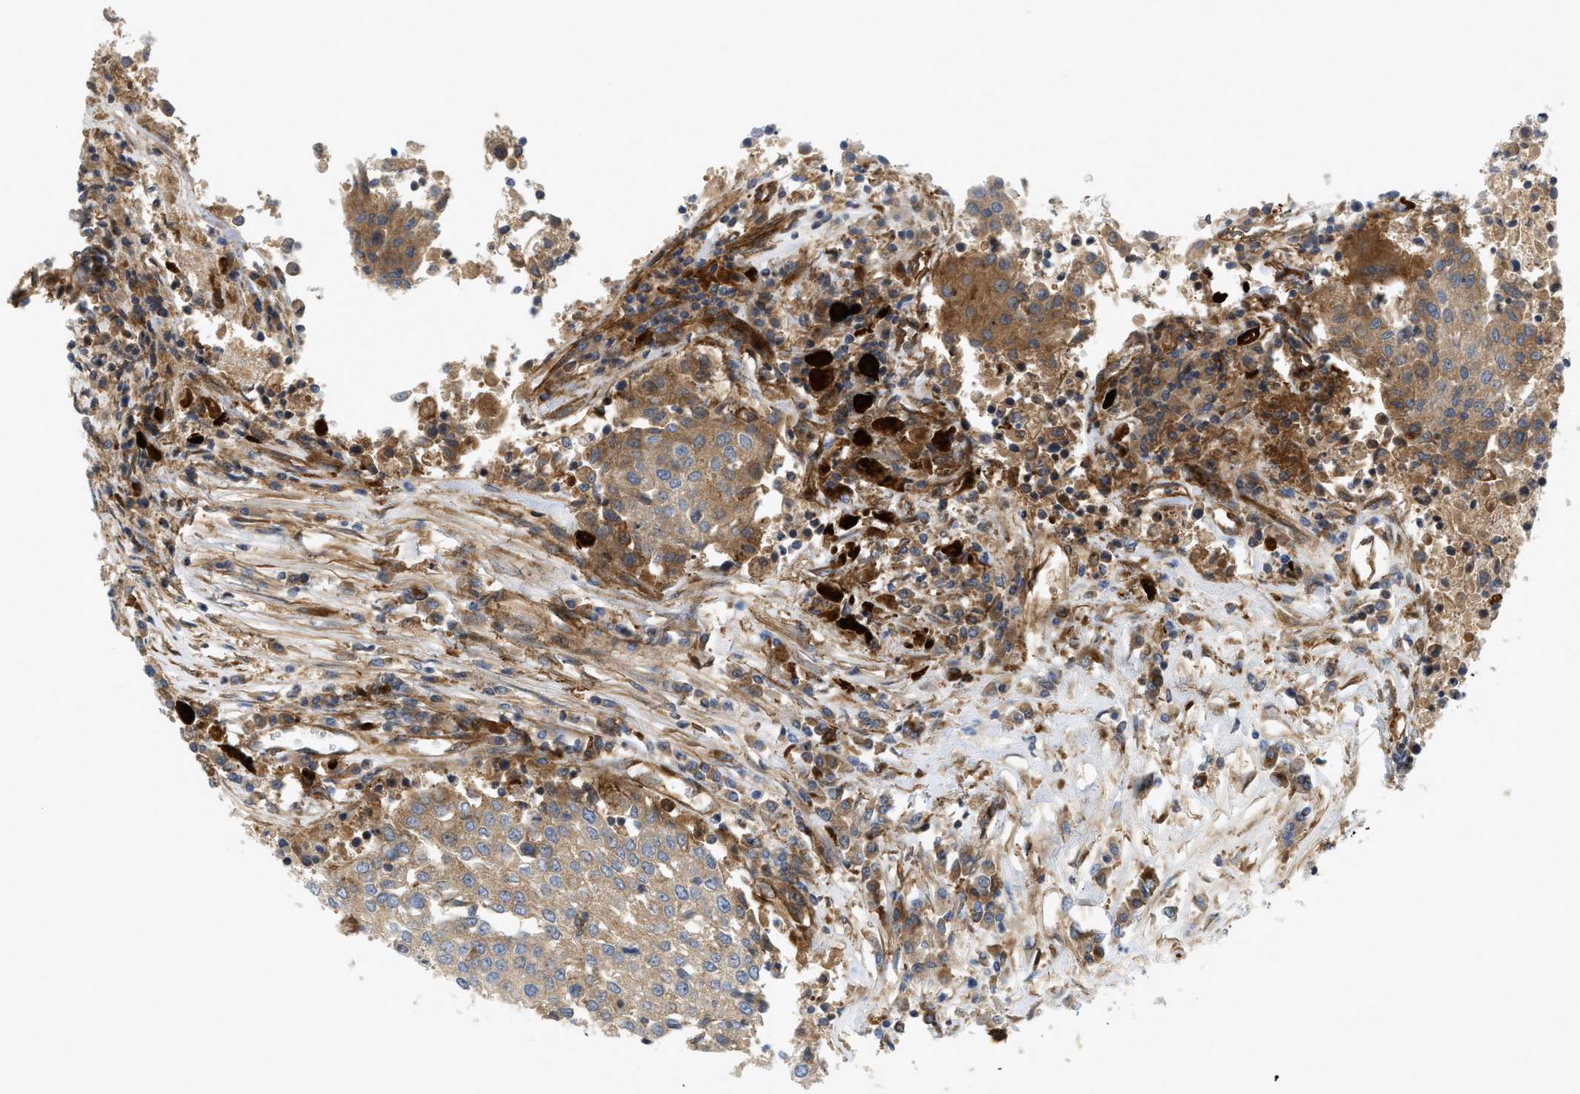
{"staining": {"intensity": "moderate", "quantity": ">75%", "location": "cytoplasmic/membranous"}, "tissue": "urothelial cancer", "cell_type": "Tumor cells", "image_type": "cancer", "snomed": [{"axis": "morphology", "description": "Urothelial carcinoma, High grade"}, {"axis": "topography", "description": "Urinary bladder"}], "caption": "Protein staining of urothelial cancer tissue shows moderate cytoplasmic/membranous expression in about >75% of tumor cells.", "gene": "PICALM", "patient": {"sex": "female", "age": 85}}